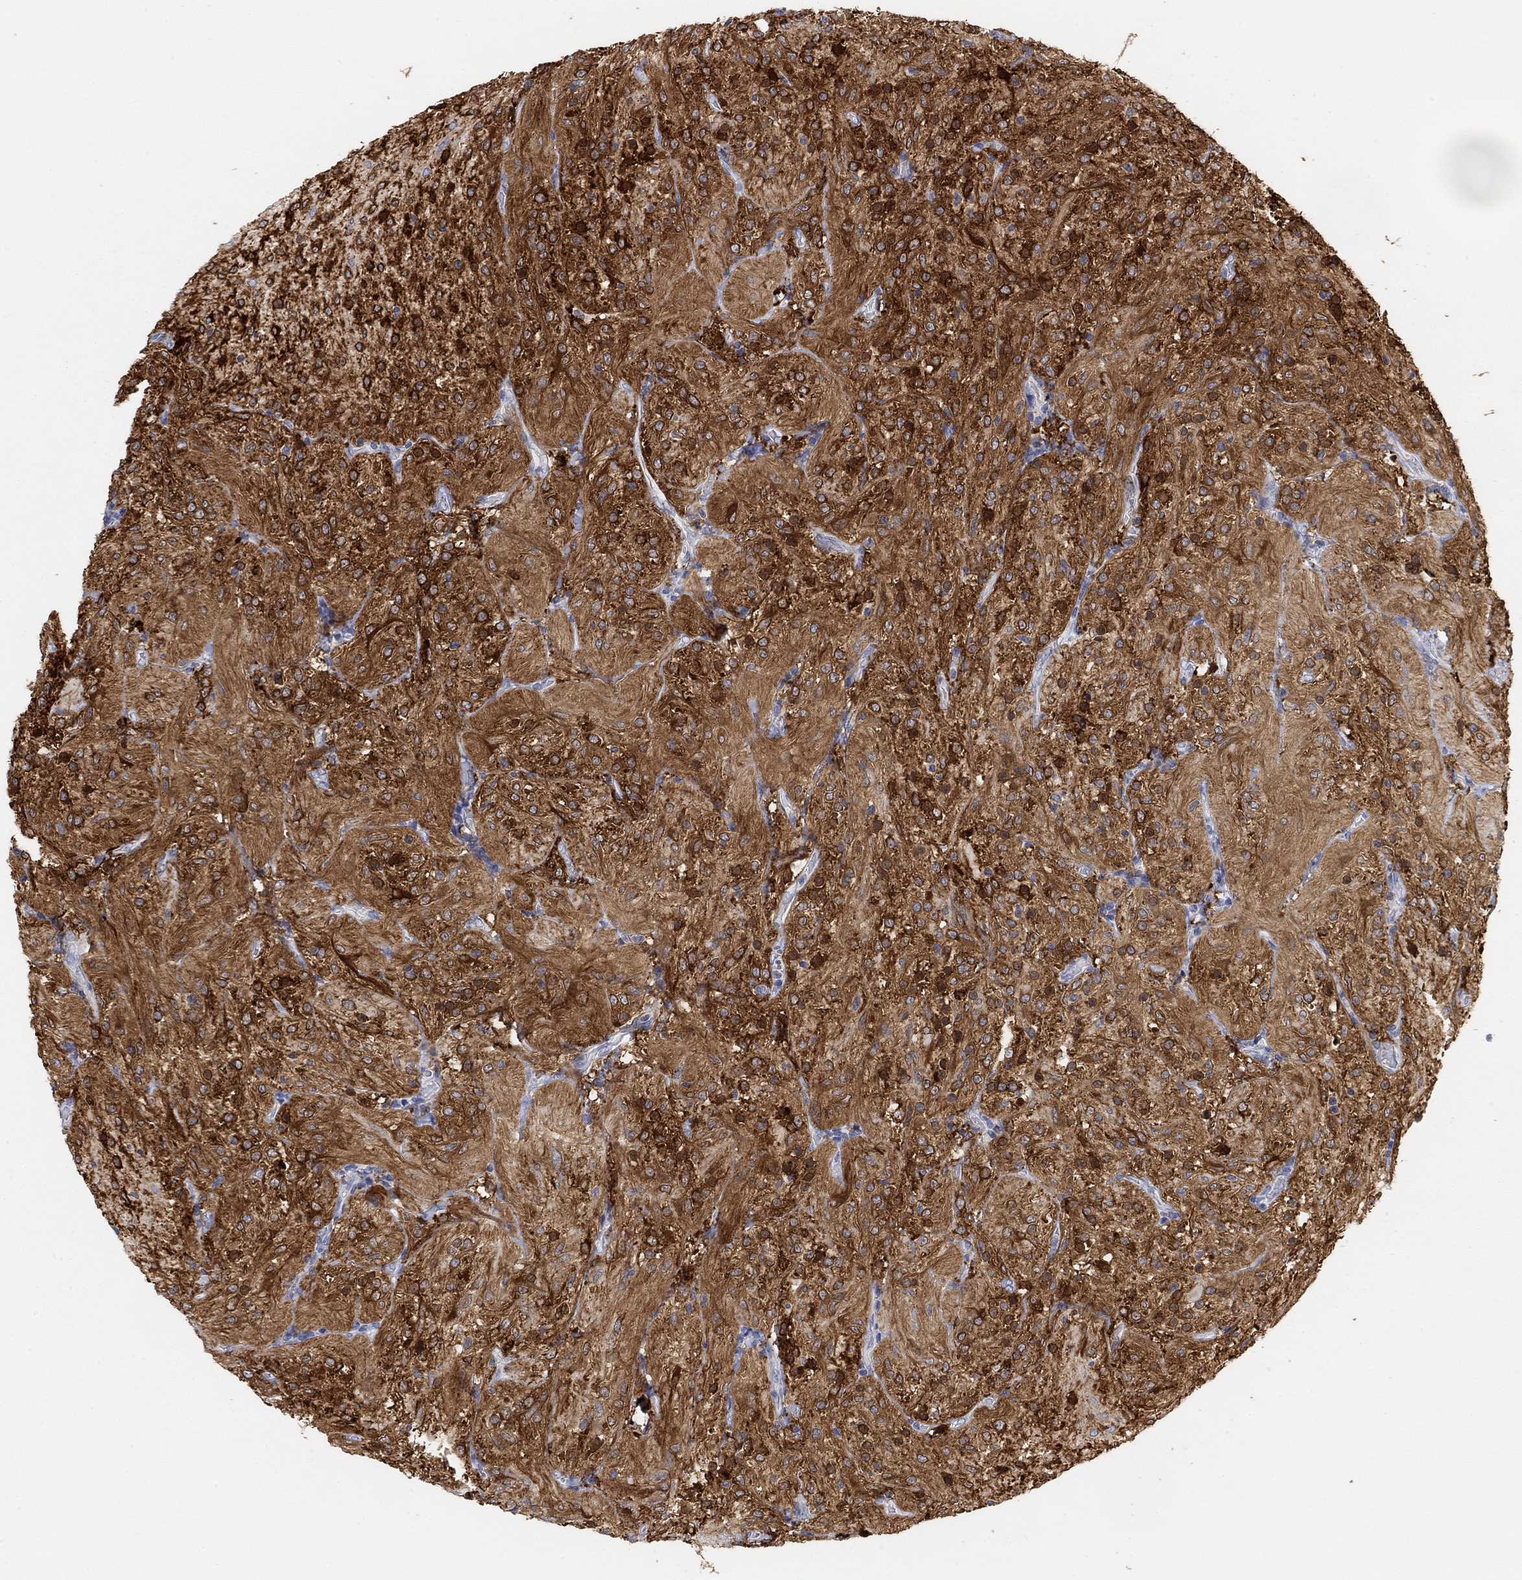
{"staining": {"intensity": "strong", "quantity": "25%-75%", "location": "cytoplasmic/membranous"}, "tissue": "glioma", "cell_type": "Tumor cells", "image_type": "cancer", "snomed": [{"axis": "morphology", "description": "Glioma, malignant, Low grade"}, {"axis": "topography", "description": "Brain"}], "caption": "Immunohistochemistry (IHC) image of glioma stained for a protein (brown), which displays high levels of strong cytoplasmic/membranous staining in approximately 25%-75% of tumor cells.", "gene": "VAT1L", "patient": {"sex": "male", "age": 3}}